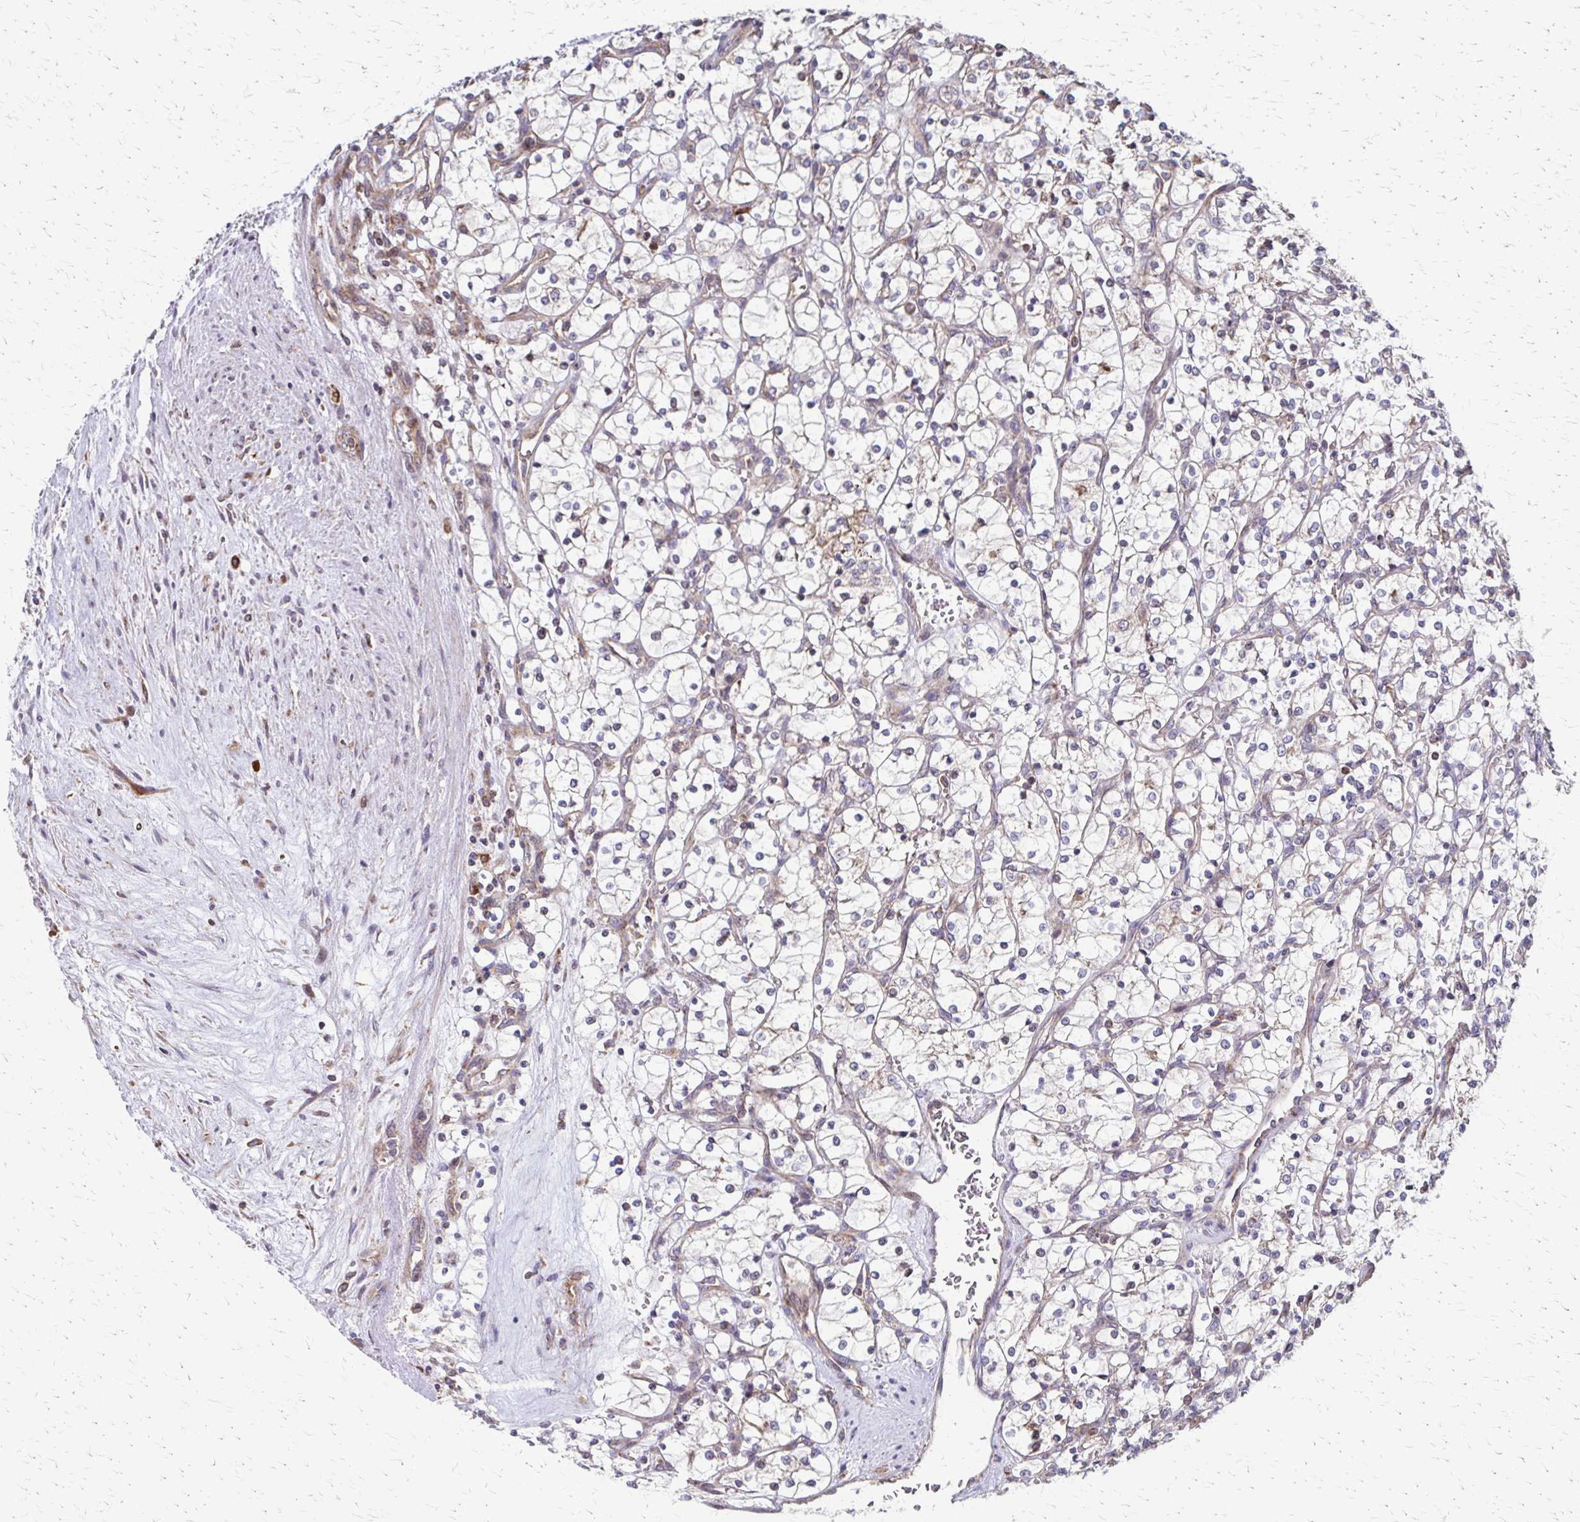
{"staining": {"intensity": "negative", "quantity": "none", "location": "none"}, "tissue": "renal cancer", "cell_type": "Tumor cells", "image_type": "cancer", "snomed": [{"axis": "morphology", "description": "Adenocarcinoma, NOS"}, {"axis": "topography", "description": "Kidney"}], "caption": "This photomicrograph is of renal cancer (adenocarcinoma) stained with immunohistochemistry (IHC) to label a protein in brown with the nuclei are counter-stained blue. There is no expression in tumor cells. The staining is performed using DAB brown chromogen with nuclei counter-stained in using hematoxylin.", "gene": "EEF2", "patient": {"sex": "female", "age": 69}}